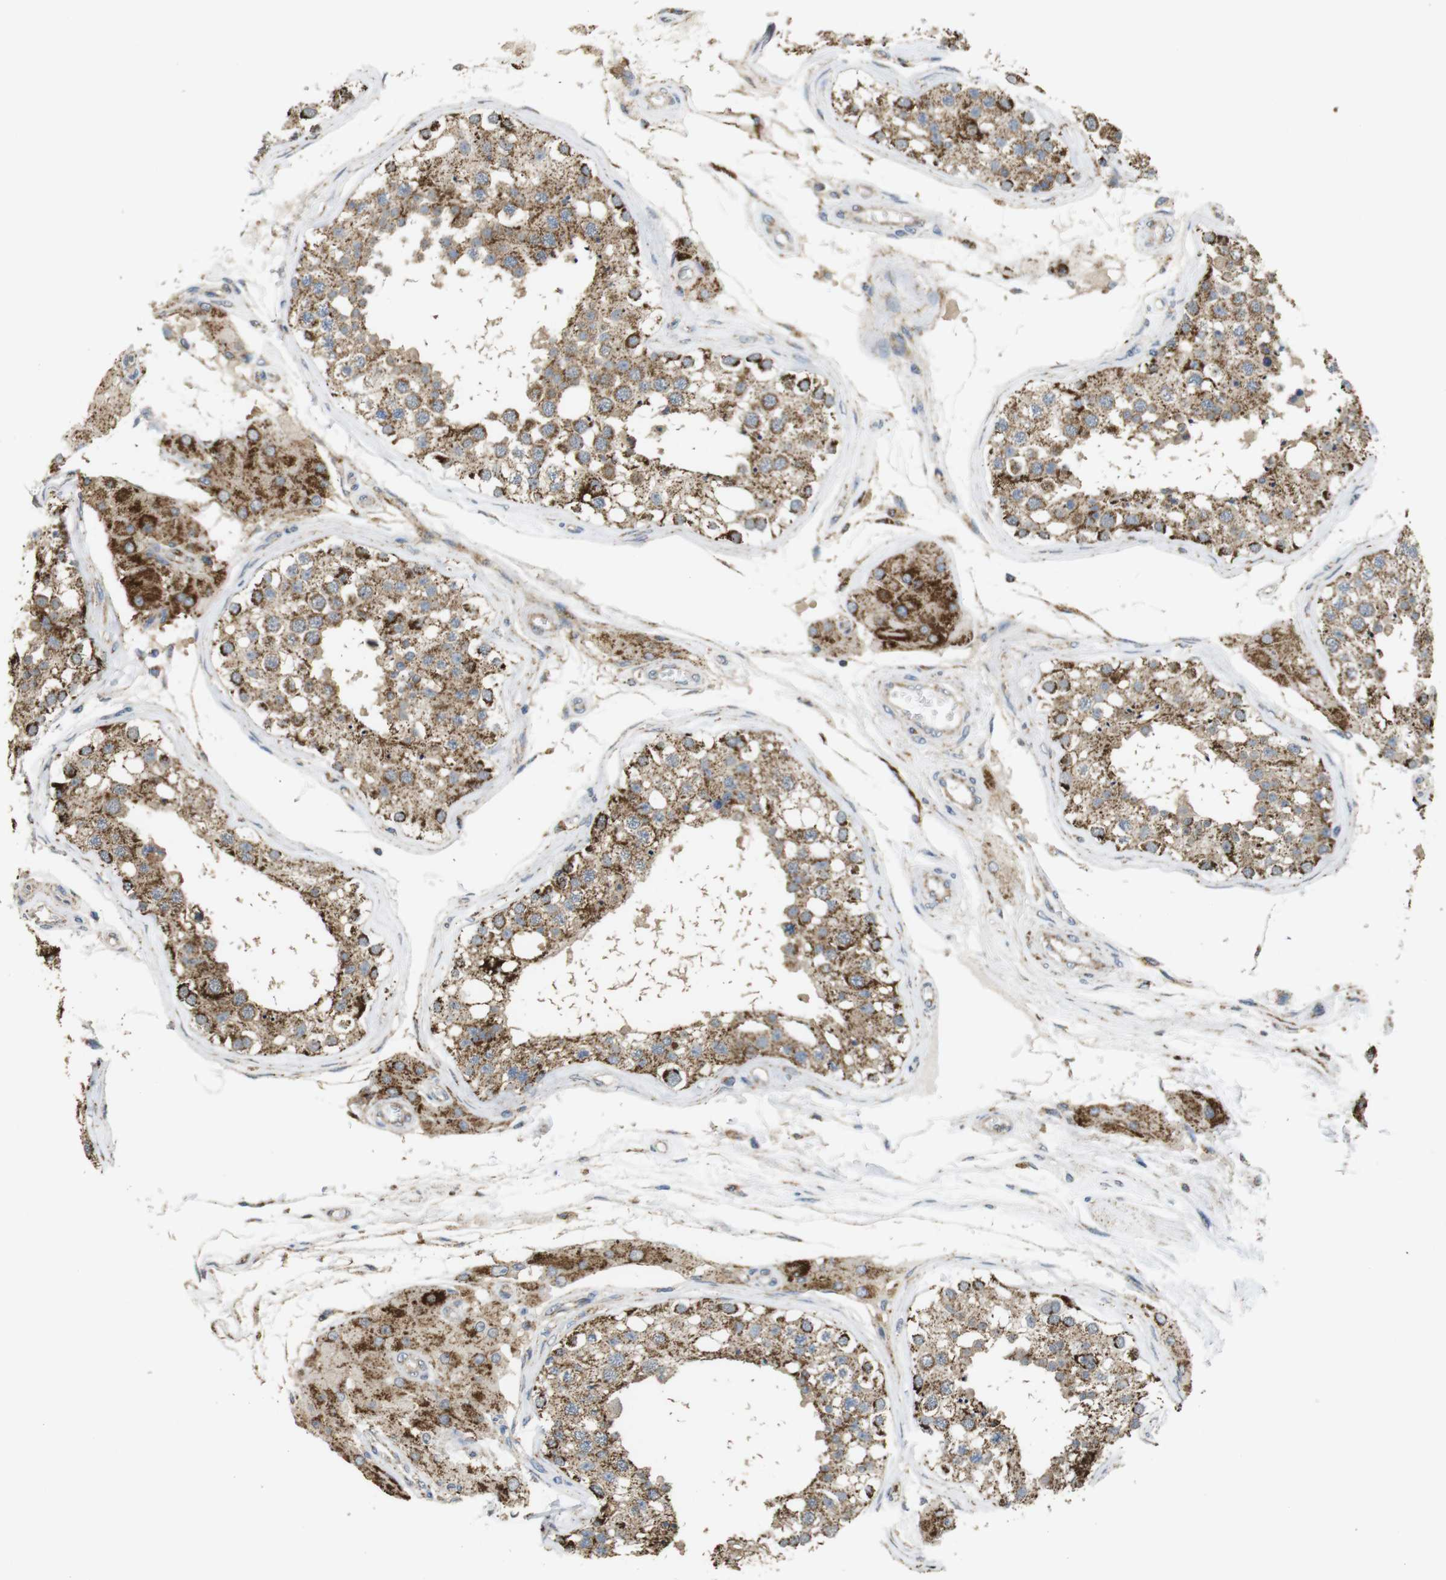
{"staining": {"intensity": "moderate", "quantity": ">75%", "location": "cytoplasmic/membranous"}, "tissue": "testis", "cell_type": "Cells in seminiferous ducts", "image_type": "normal", "snomed": [{"axis": "morphology", "description": "Normal tissue, NOS"}, {"axis": "topography", "description": "Testis"}], "caption": "Human testis stained for a protein (brown) demonstrates moderate cytoplasmic/membranous positive expression in about >75% of cells in seminiferous ducts.", "gene": "CALHM2", "patient": {"sex": "male", "age": 68}}